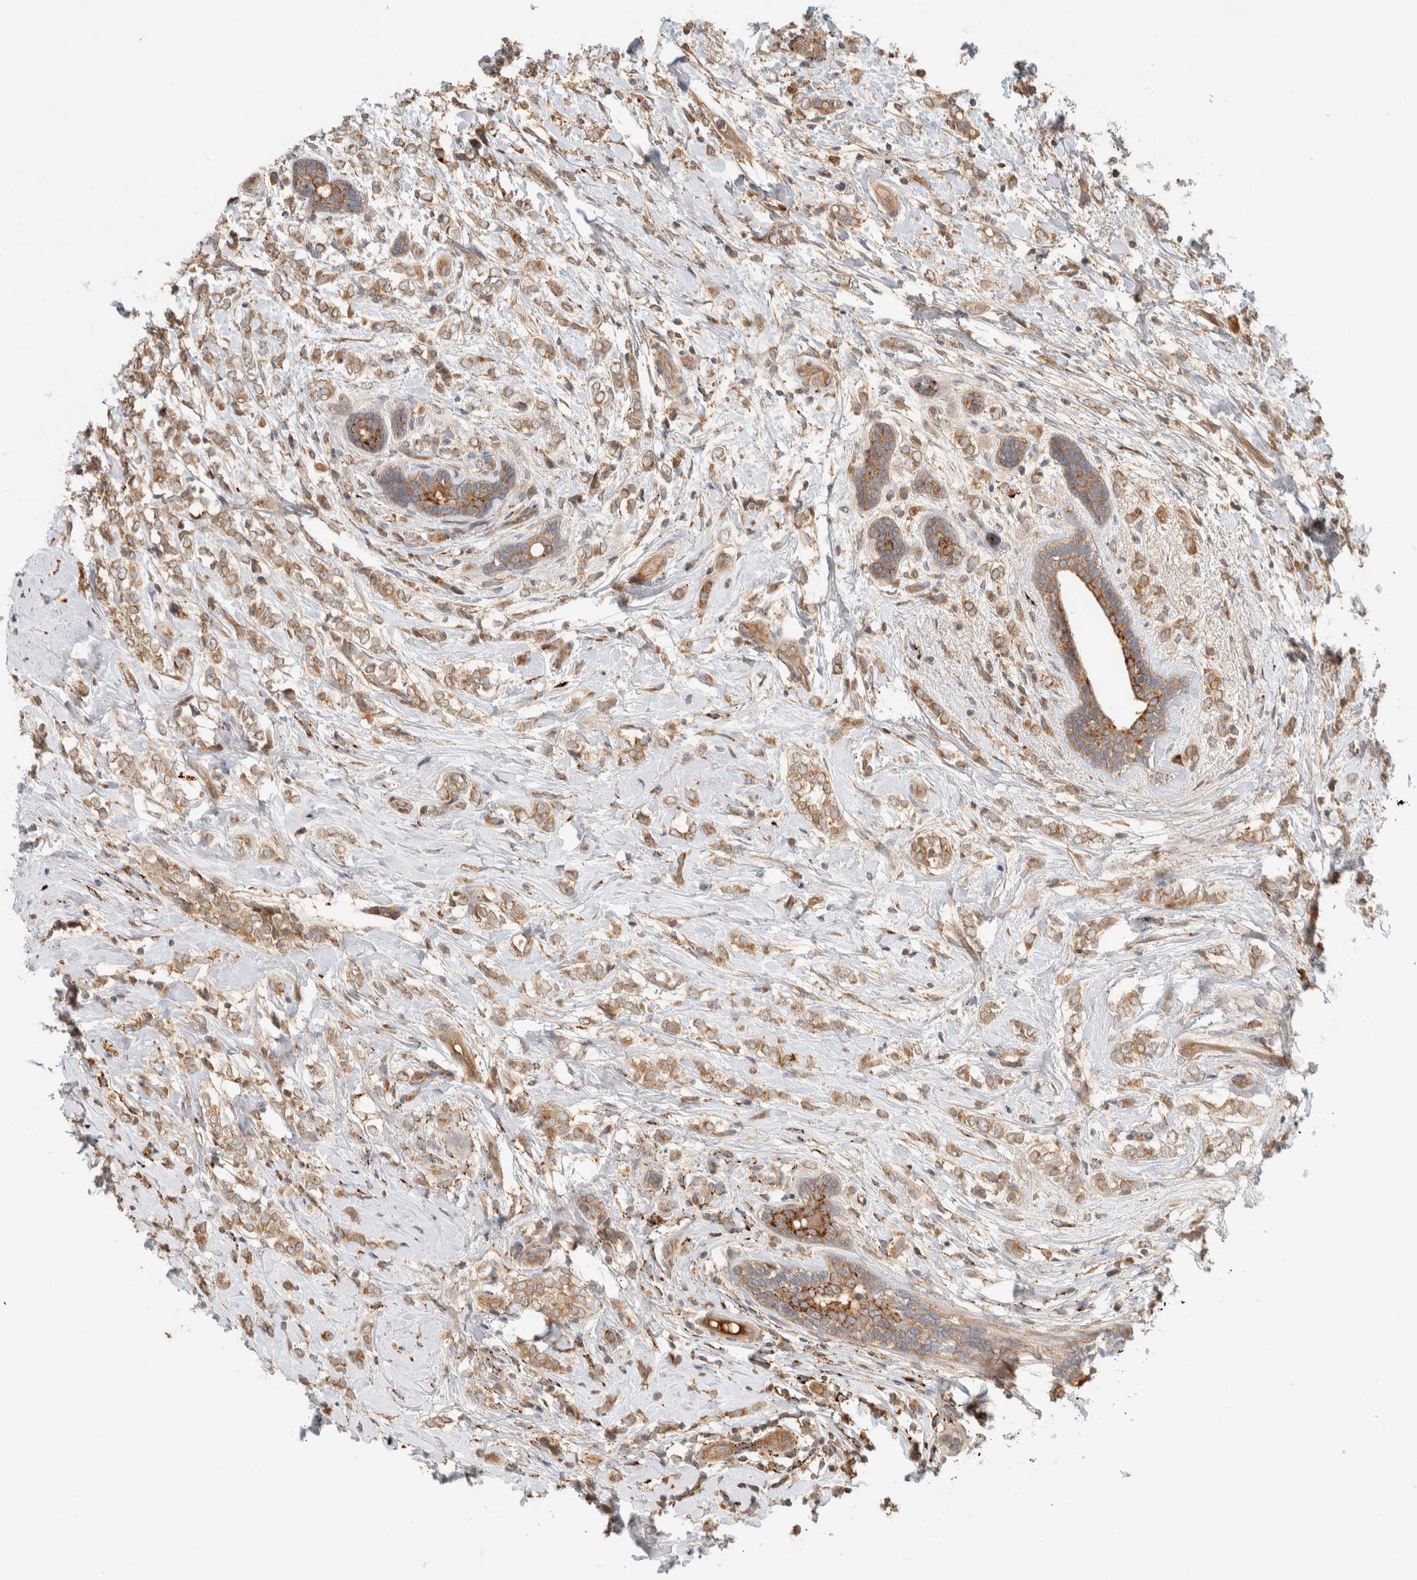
{"staining": {"intensity": "moderate", "quantity": ">75%", "location": "cytoplasmic/membranous"}, "tissue": "breast cancer", "cell_type": "Tumor cells", "image_type": "cancer", "snomed": [{"axis": "morphology", "description": "Normal tissue, NOS"}, {"axis": "morphology", "description": "Lobular carcinoma"}, {"axis": "topography", "description": "Breast"}], "caption": "Immunohistochemical staining of lobular carcinoma (breast) reveals medium levels of moderate cytoplasmic/membranous protein positivity in approximately >75% of tumor cells. The staining is performed using DAB brown chromogen to label protein expression. The nuclei are counter-stained blue using hematoxylin.", "gene": "FAM167A", "patient": {"sex": "female", "age": 47}}